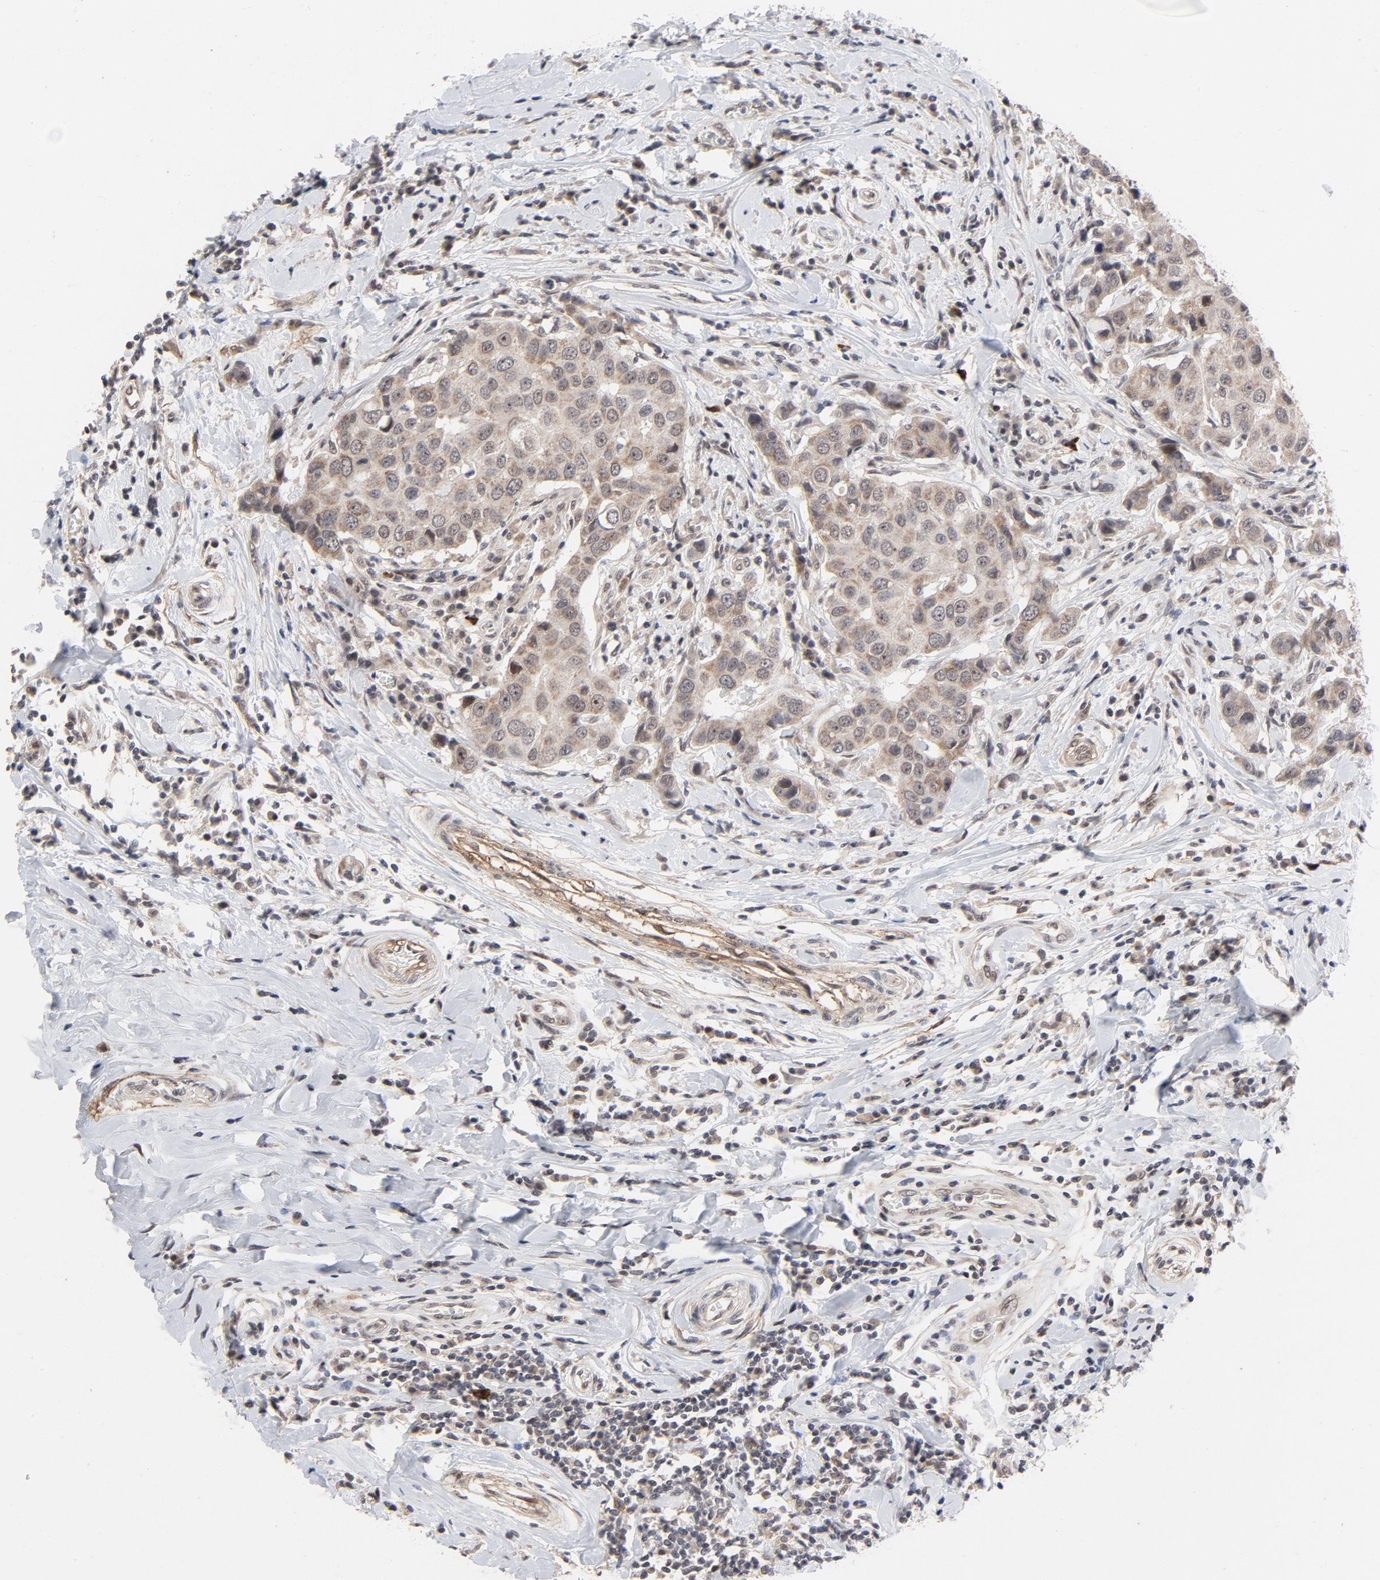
{"staining": {"intensity": "weak", "quantity": ">75%", "location": "cytoplasmic/membranous"}, "tissue": "breast cancer", "cell_type": "Tumor cells", "image_type": "cancer", "snomed": [{"axis": "morphology", "description": "Duct carcinoma"}, {"axis": "topography", "description": "Breast"}], "caption": "Tumor cells demonstrate low levels of weak cytoplasmic/membranous staining in approximately >75% of cells in human intraductal carcinoma (breast).", "gene": "ZKSCAN8", "patient": {"sex": "female", "age": 27}}